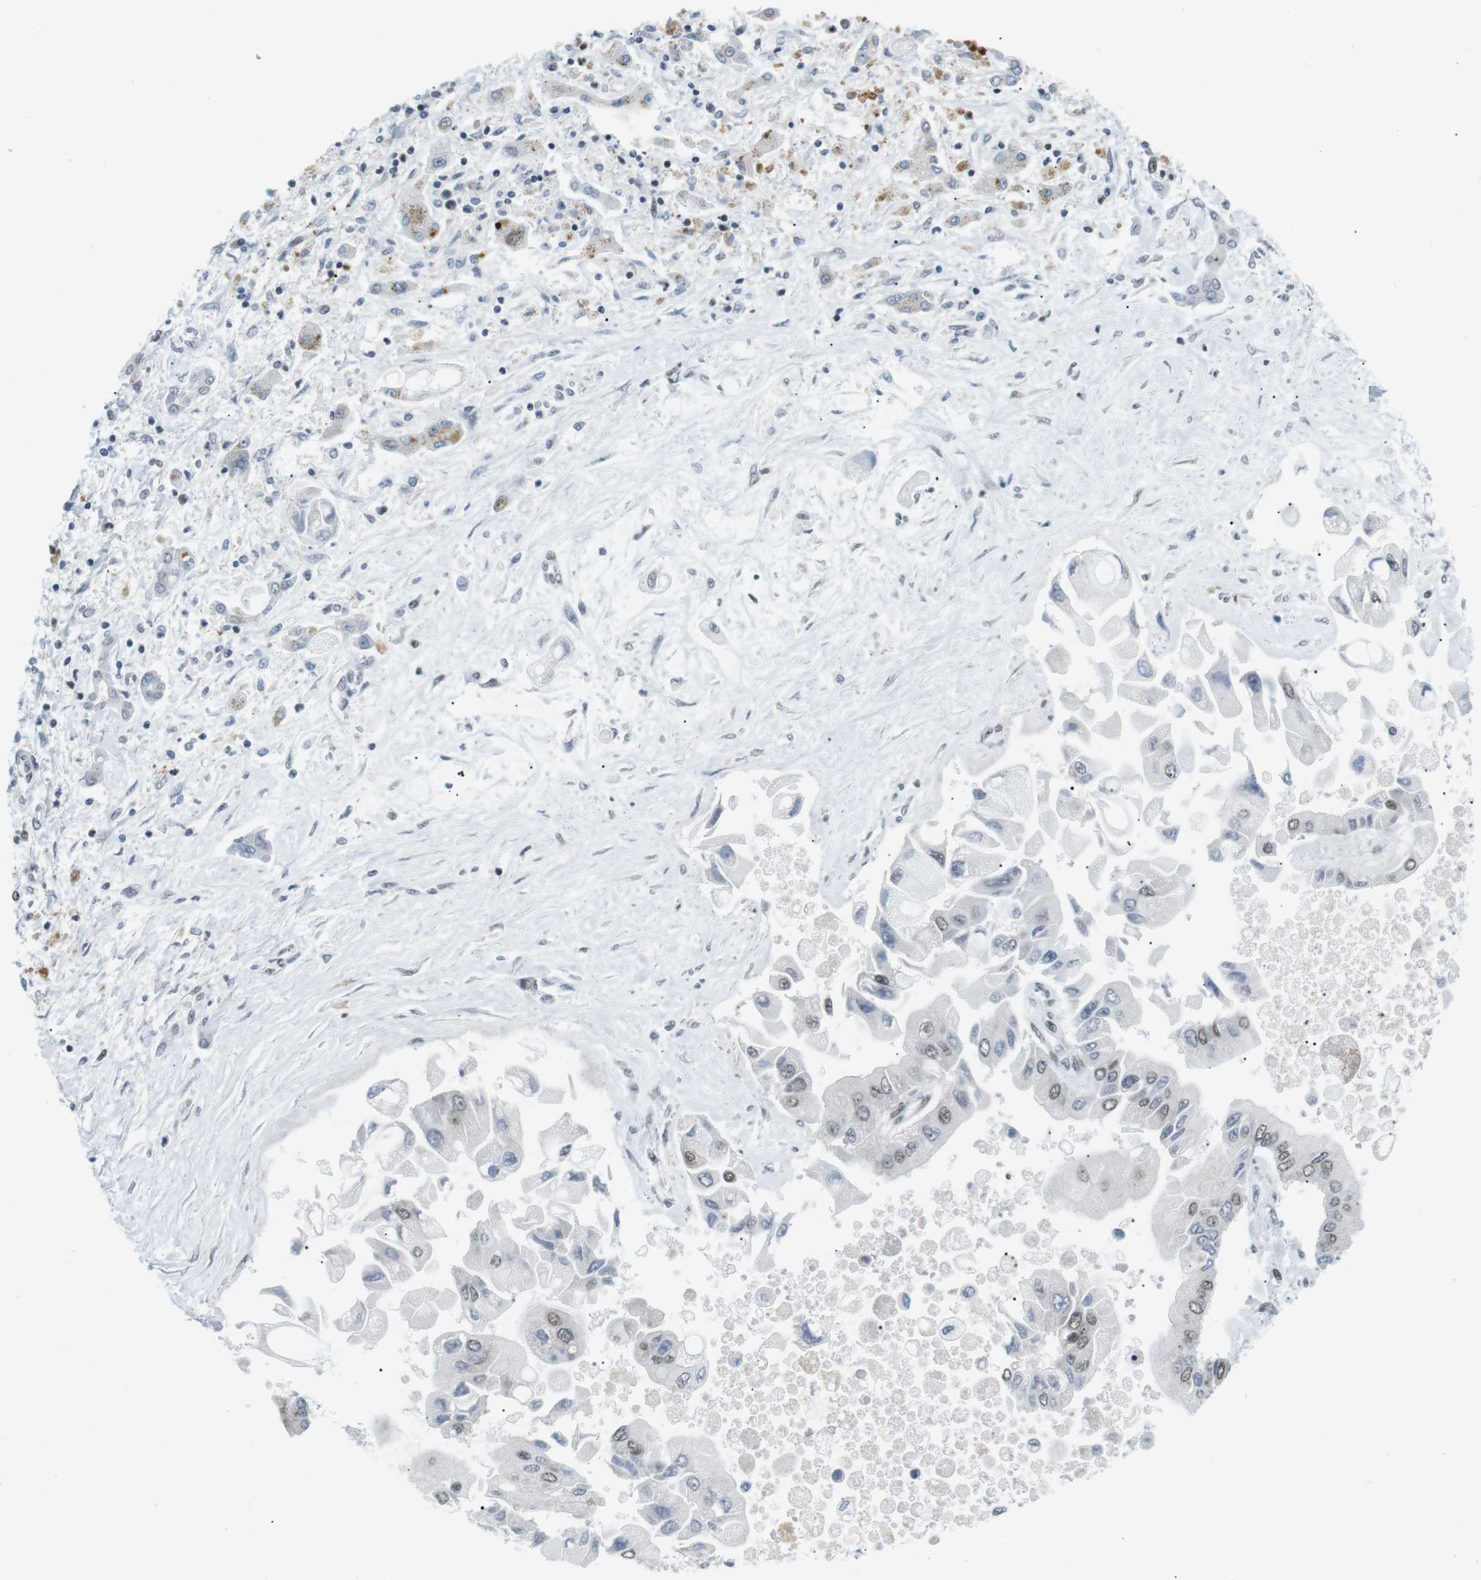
{"staining": {"intensity": "moderate", "quantity": "25%-75%", "location": "nuclear"}, "tissue": "liver cancer", "cell_type": "Tumor cells", "image_type": "cancer", "snomed": [{"axis": "morphology", "description": "Cholangiocarcinoma"}, {"axis": "topography", "description": "Liver"}], "caption": "IHC photomicrograph of liver cholangiocarcinoma stained for a protein (brown), which shows medium levels of moderate nuclear staining in approximately 25%-75% of tumor cells.", "gene": "CDC27", "patient": {"sex": "male", "age": 50}}